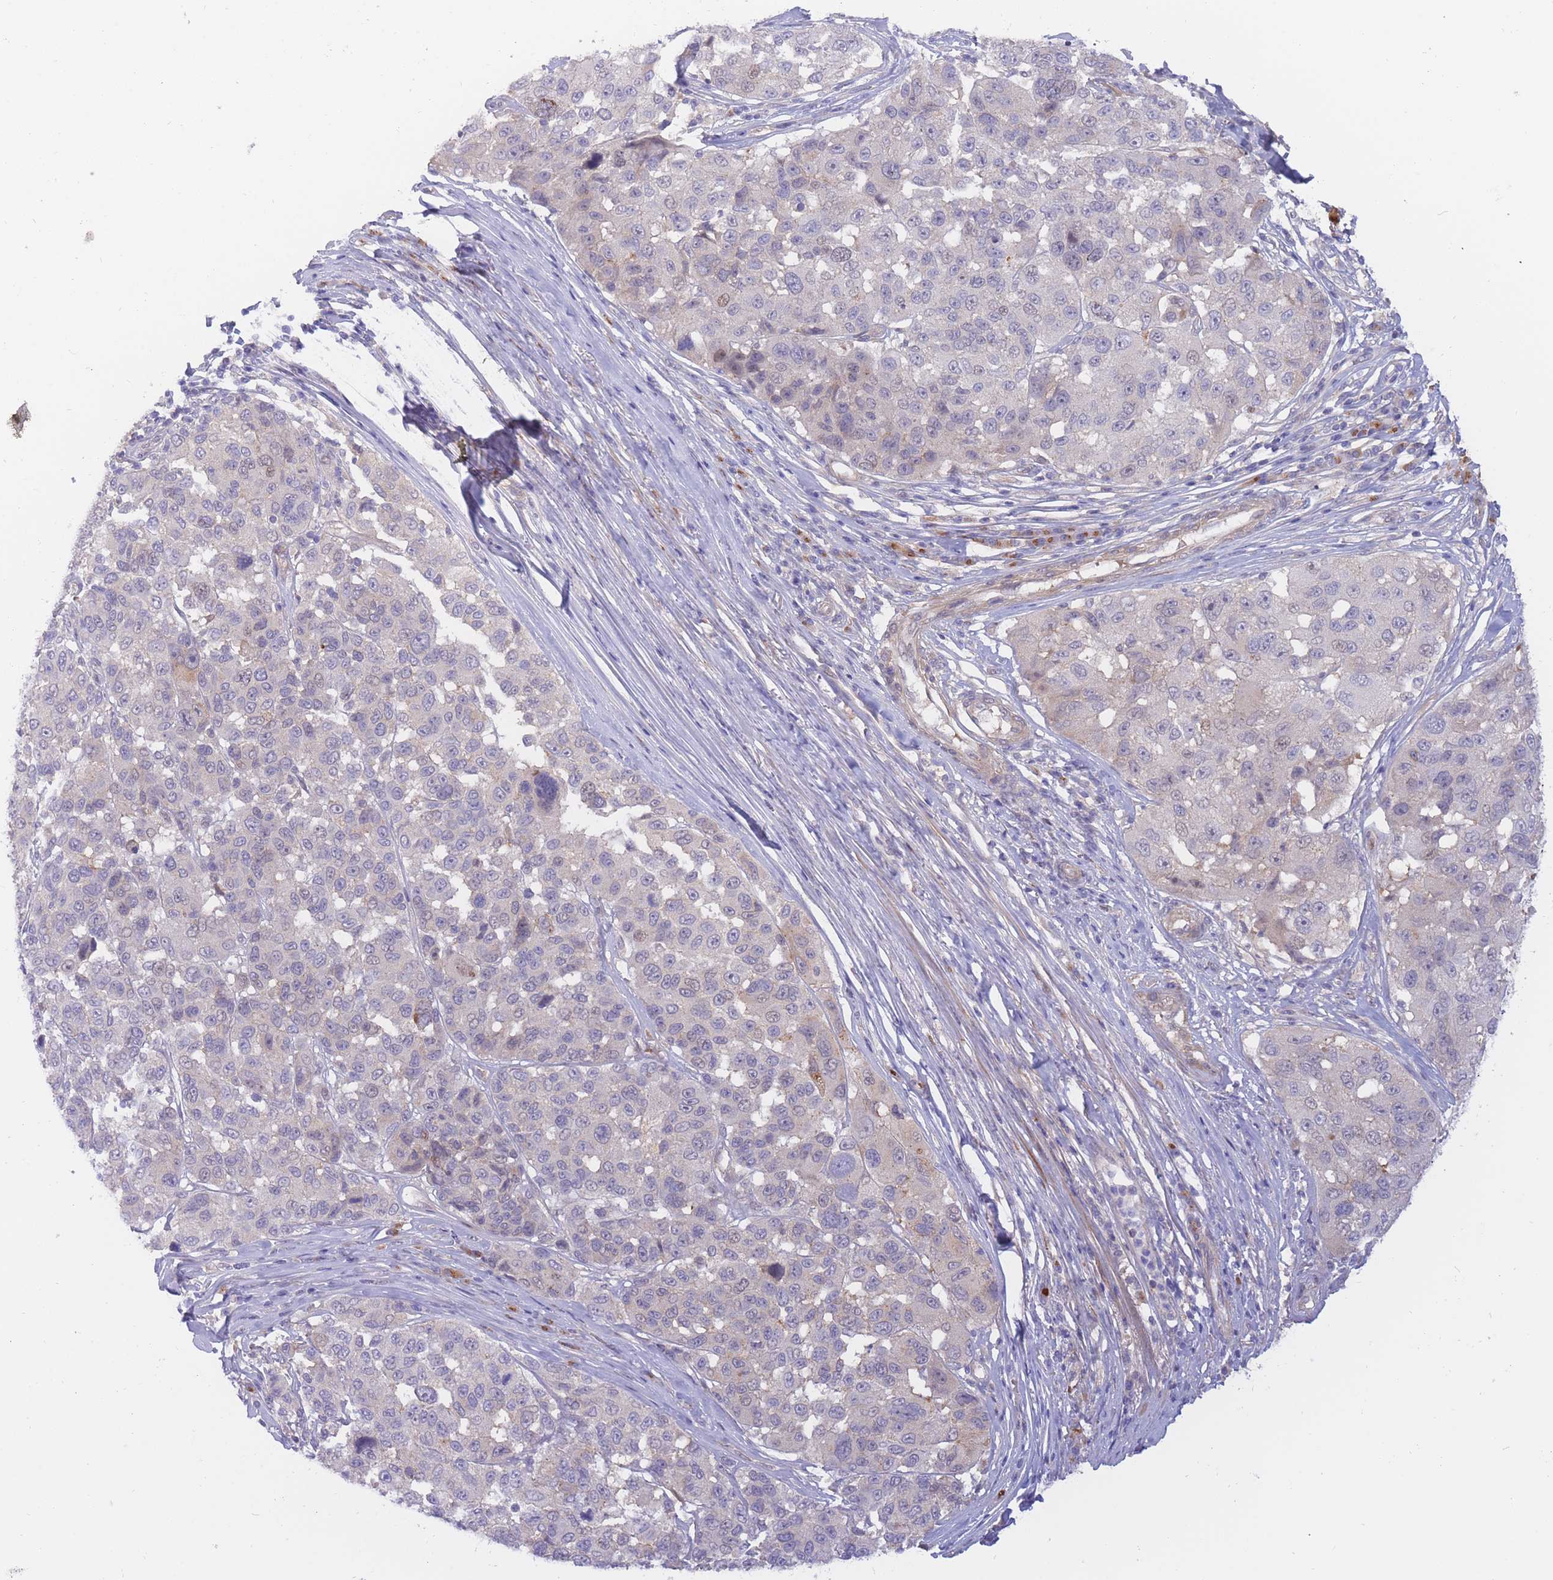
{"staining": {"intensity": "negative", "quantity": "none", "location": "none"}, "tissue": "melanoma", "cell_type": "Tumor cells", "image_type": "cancer", "snomed": [{"axis": "morphology", "description": "Malignant melanoma, NOS"}, {"axis": "topography", "description": "Skin"}], "caption": "Immunohistochemical staining of human malignant melanoma exhibits no significant staining in tumor cells. (DAB immunohistochemistry, high magnification).", "gene": "APOL4", "patient": {"sex": "female", "age": 66}}